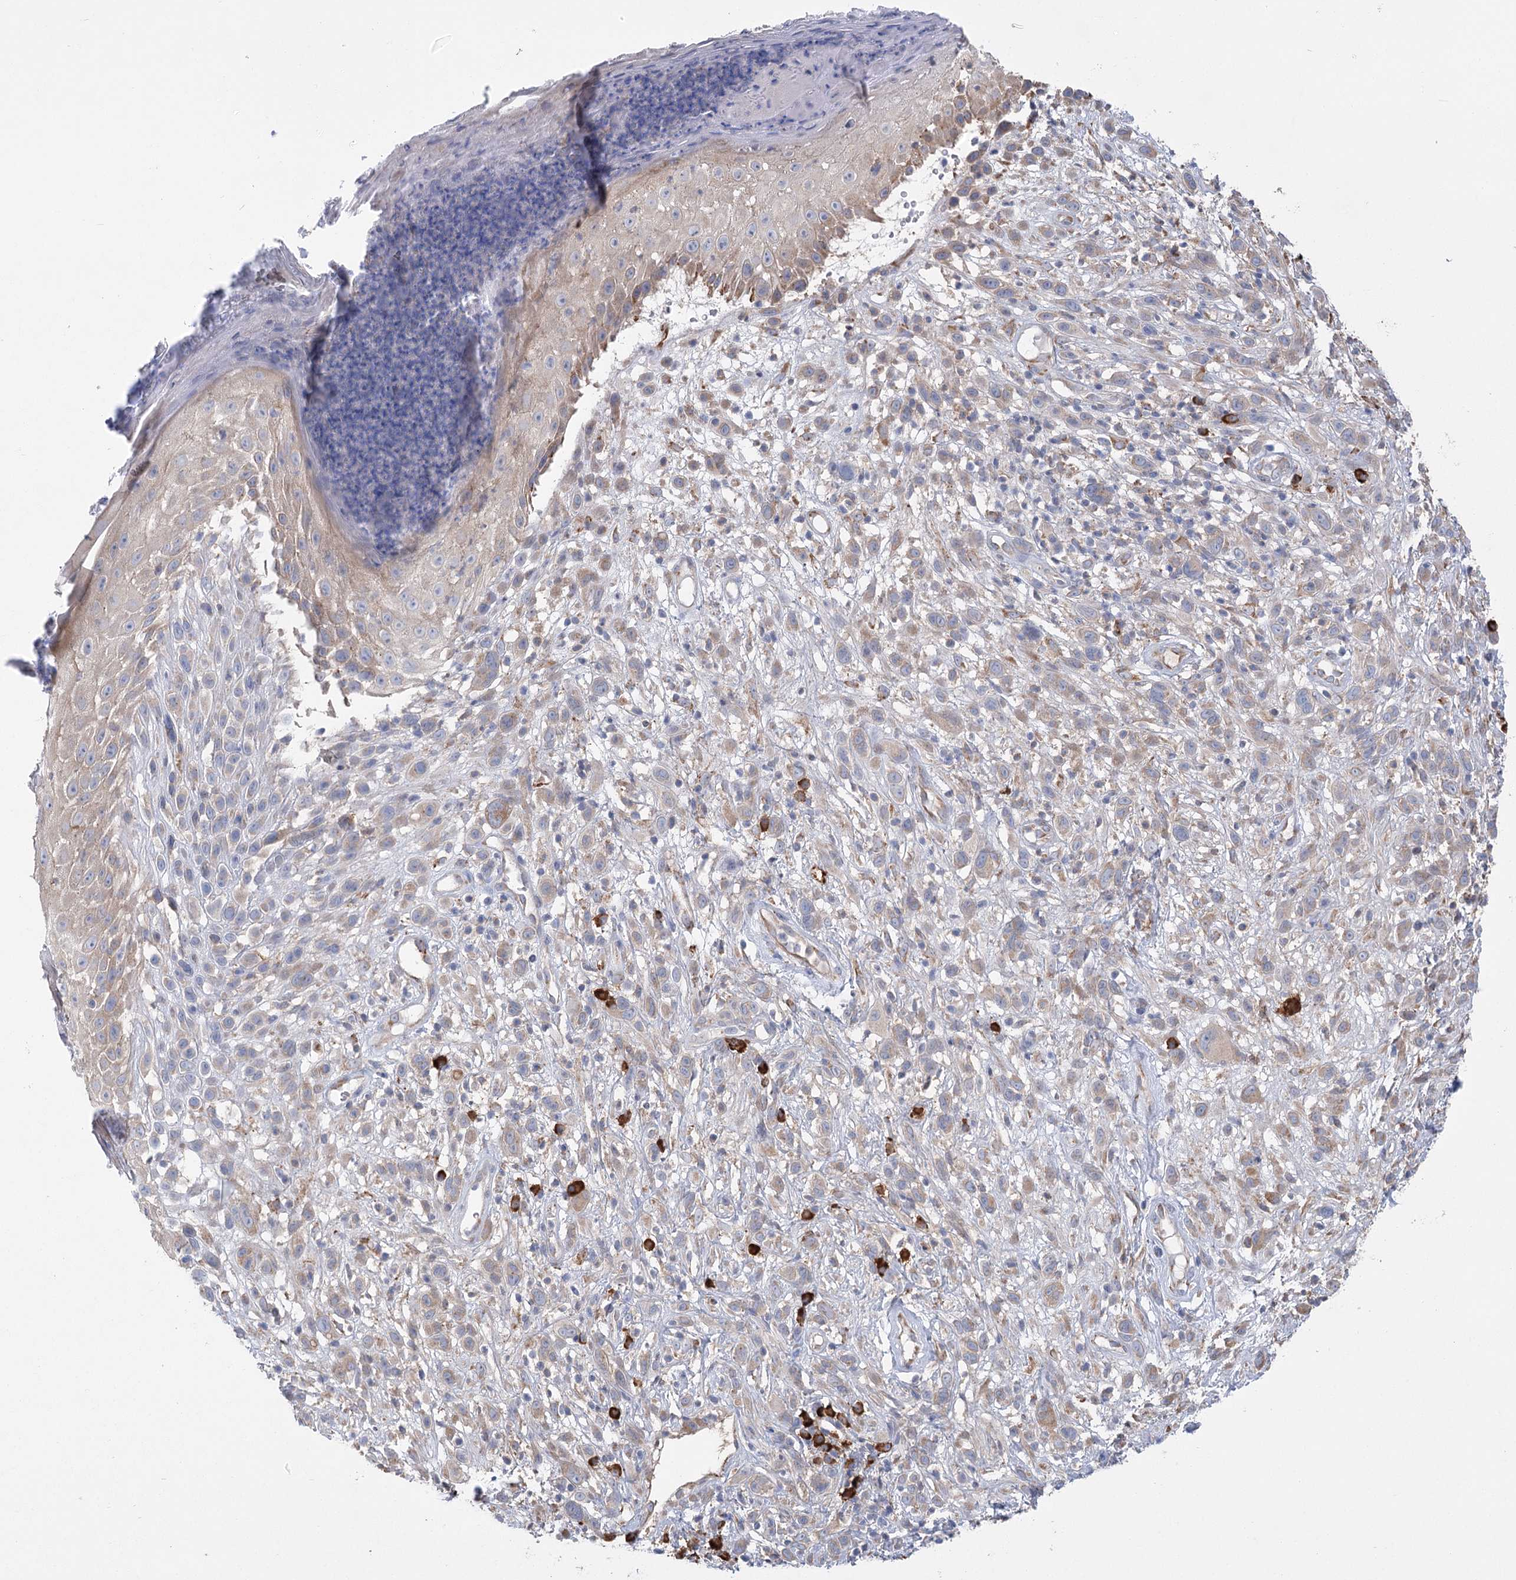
{"staining": {"intensity": "moderate", "quantity": "25%-75%", "location": "cytoplasmic/membranous"}, "tissue": "melanoma", "cell_type": "Tumor cells", "image_type": "cancer", "snomed": [{"axis": "morphology", "description": "Malignant melanoma, NOS"}, {"axis": "topography", "description": "Skin of trunk"}], "caption": "Immunohistochemistry histopathology image of human malignant melanoma stained for a protein (brown), which reveals medium levels of moderate cytoplasmic/membranous staining in about 25%-75% of tumor cells.", "gene": "METTL24", "patient": {"sex": "male", "age": 71}}